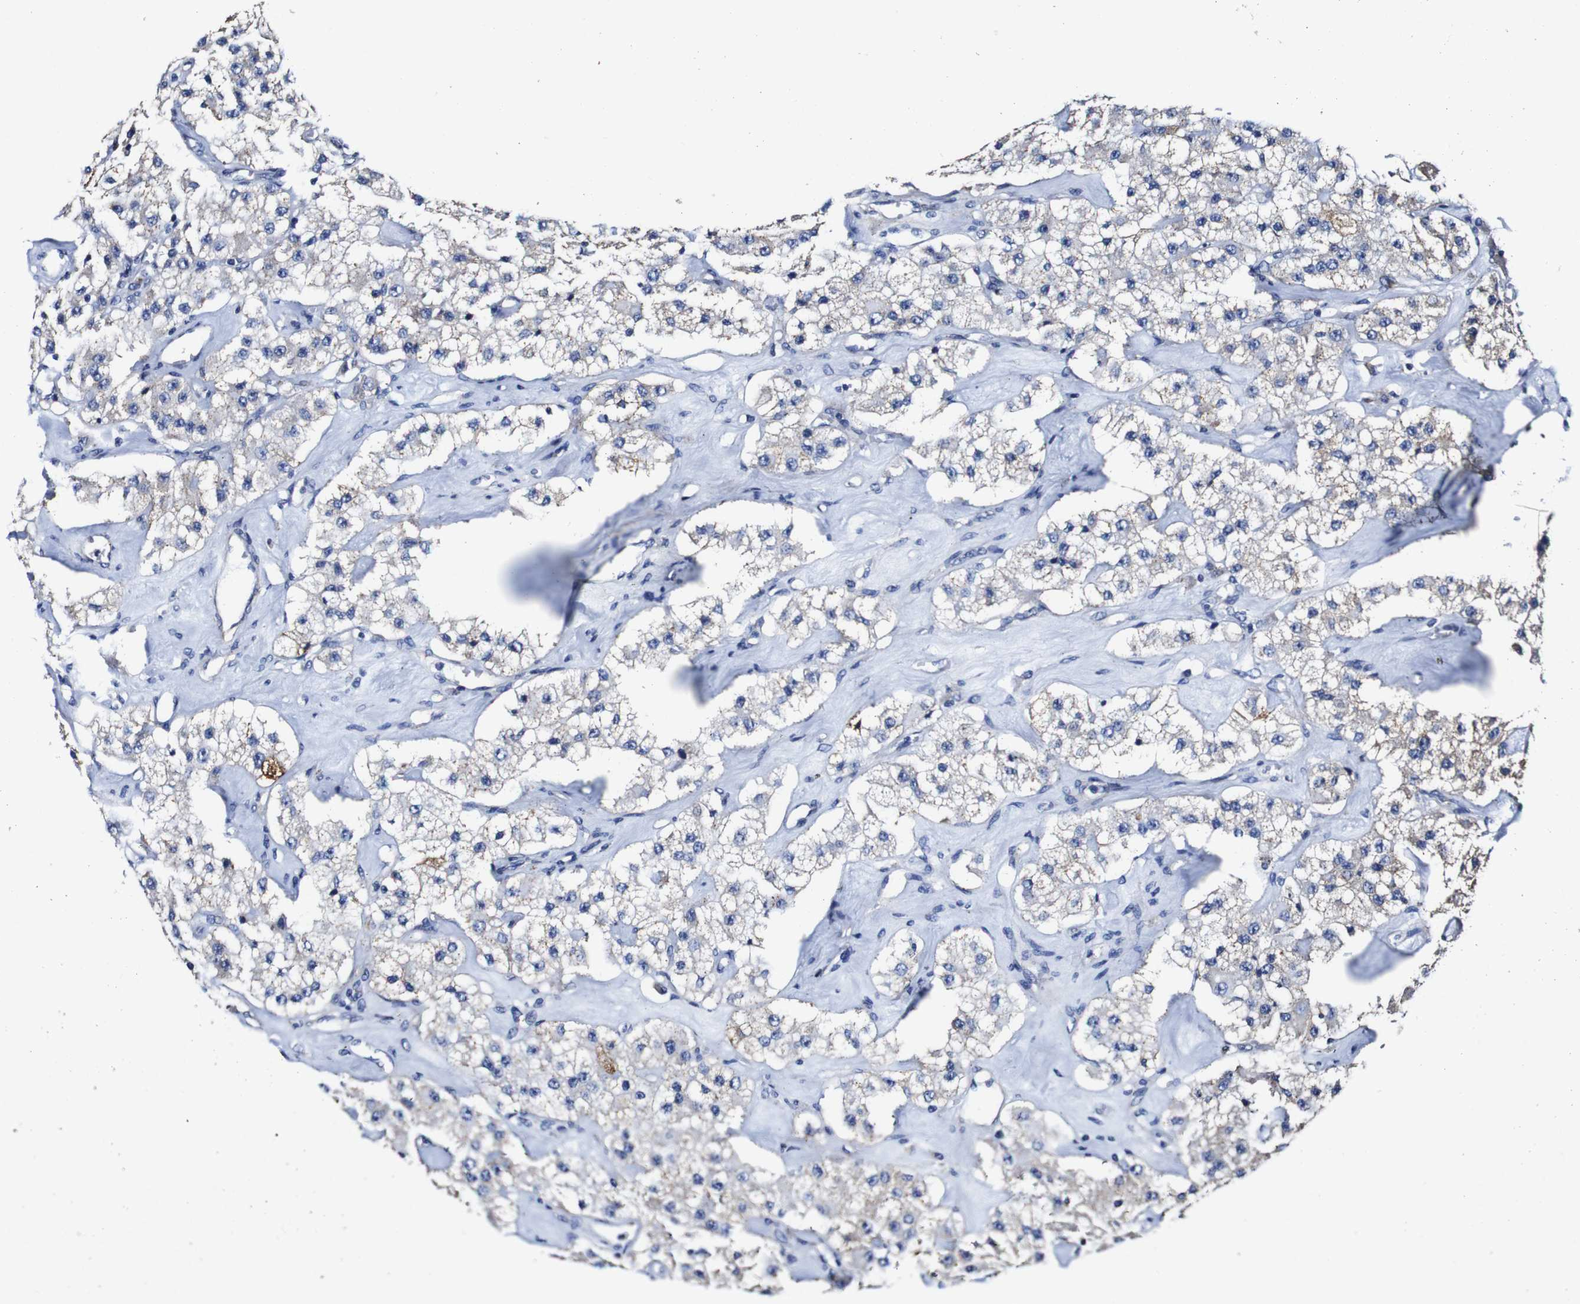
{"staining": {"intensity": "negative", "quantity": "none", "location": "none"}, "tissue": "carcinoid", "cell_type": "Tumor cells", "image_type": "cancer", "snomed": [{"axis": "morphology", "description": "Carcinoid, malignant, NOS"}, {"axis": "topography", "description": "Pancreas"}], "caption": "This is a image of IHC staining of carcinoid, which shows no positivity in tumor cells. Brightfield microscopy of immunohistochemistry (IHC) stained with DAB (3,3'-diaminobenzidine) (brown) and hematoxylin (blue), captured at high magnification.", "gene": "PDCD6IP", "patient": {"sex": "male", "age": 41}}